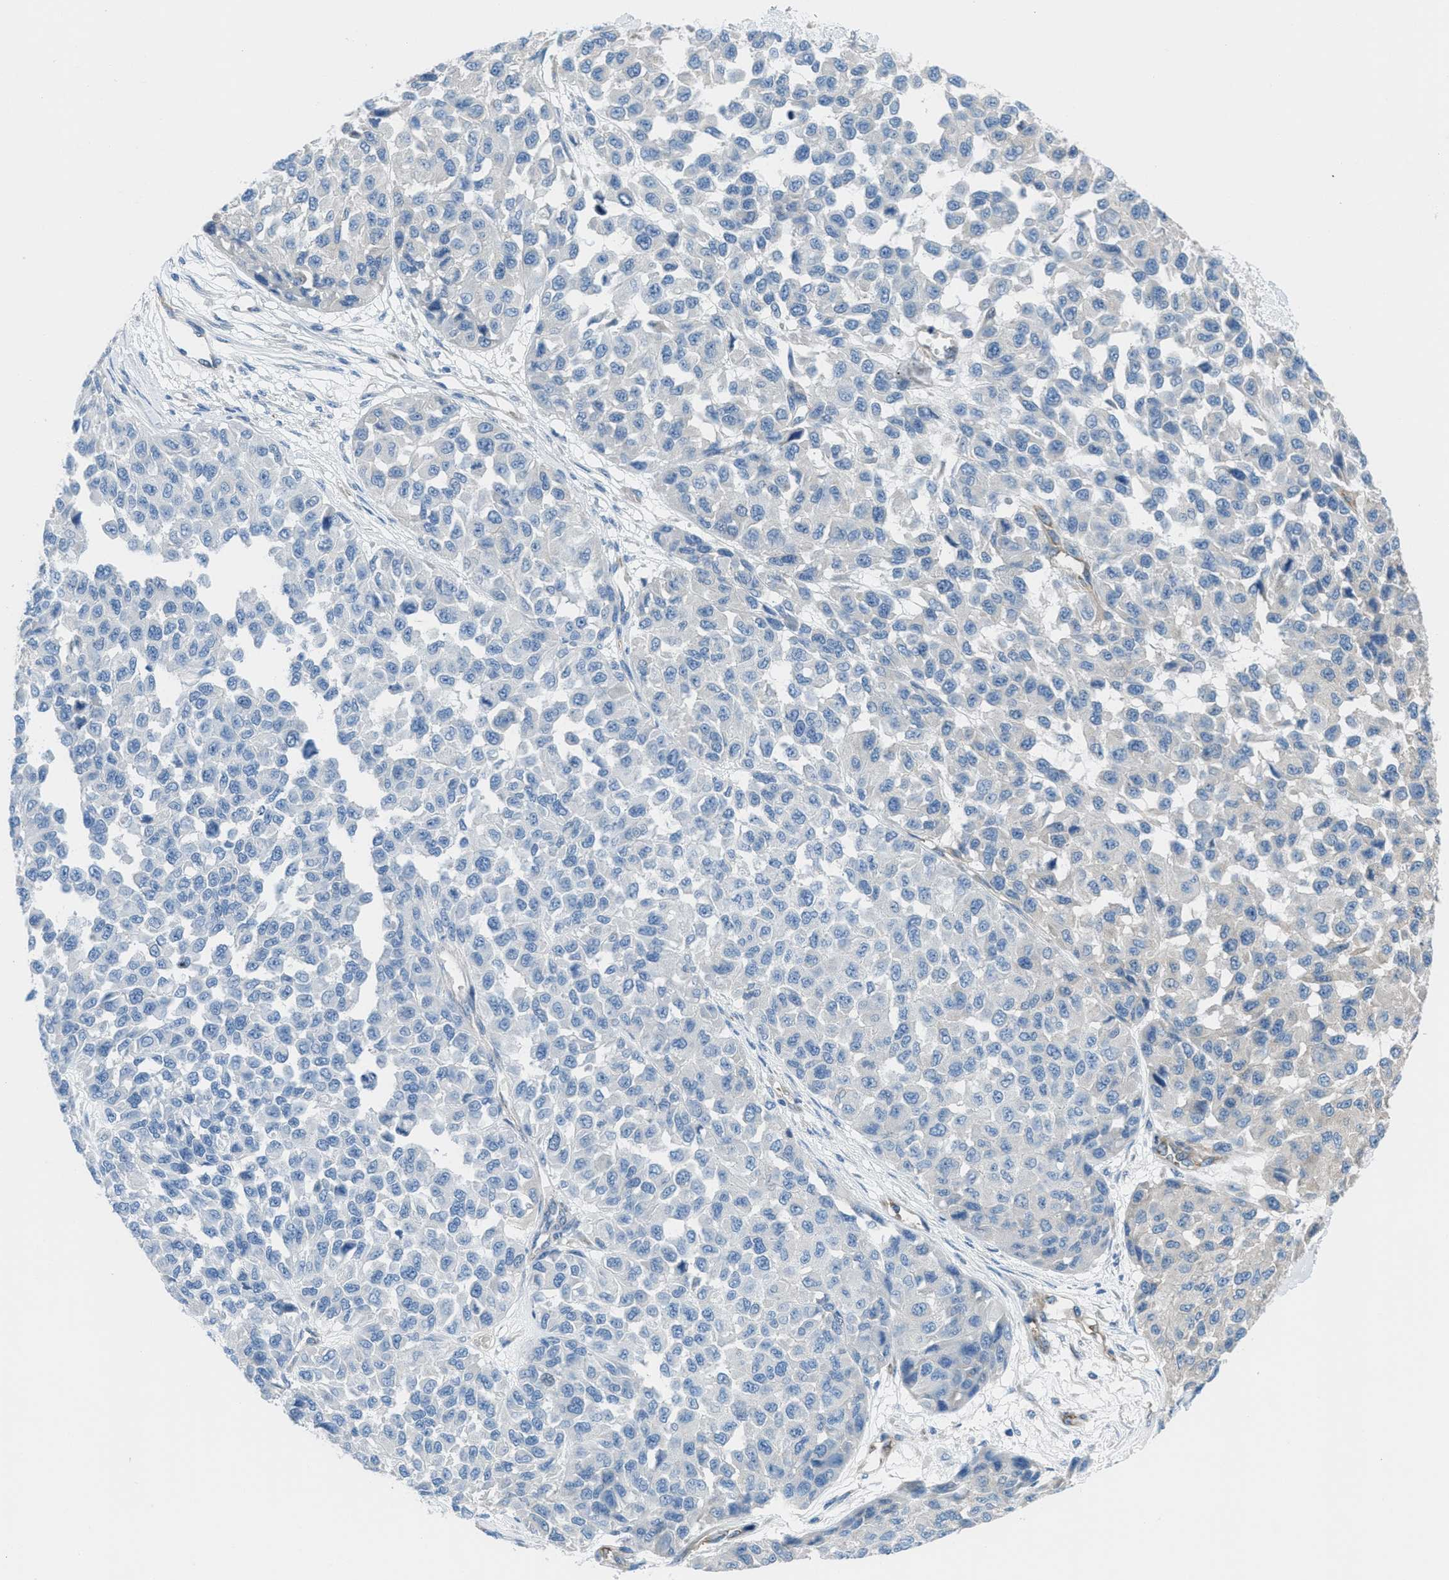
{"staining": {"intensity": "negative", "quantity": "none", "location": "none"}, "tissue": "melanoma", "cell_type": "Tumor cells", "image_type": "cancer", "snomed": [{"axis": "morphology", "description": "Malignant melanoma, NOS"}, {"axis": "topography", "description": "Skin"}], "caption": "An image of melanoma stained for a protein reveals no brown staining in tumor cells.", "gene": "MAPRE2", "patient": {"sex": "male", "age": 62}}